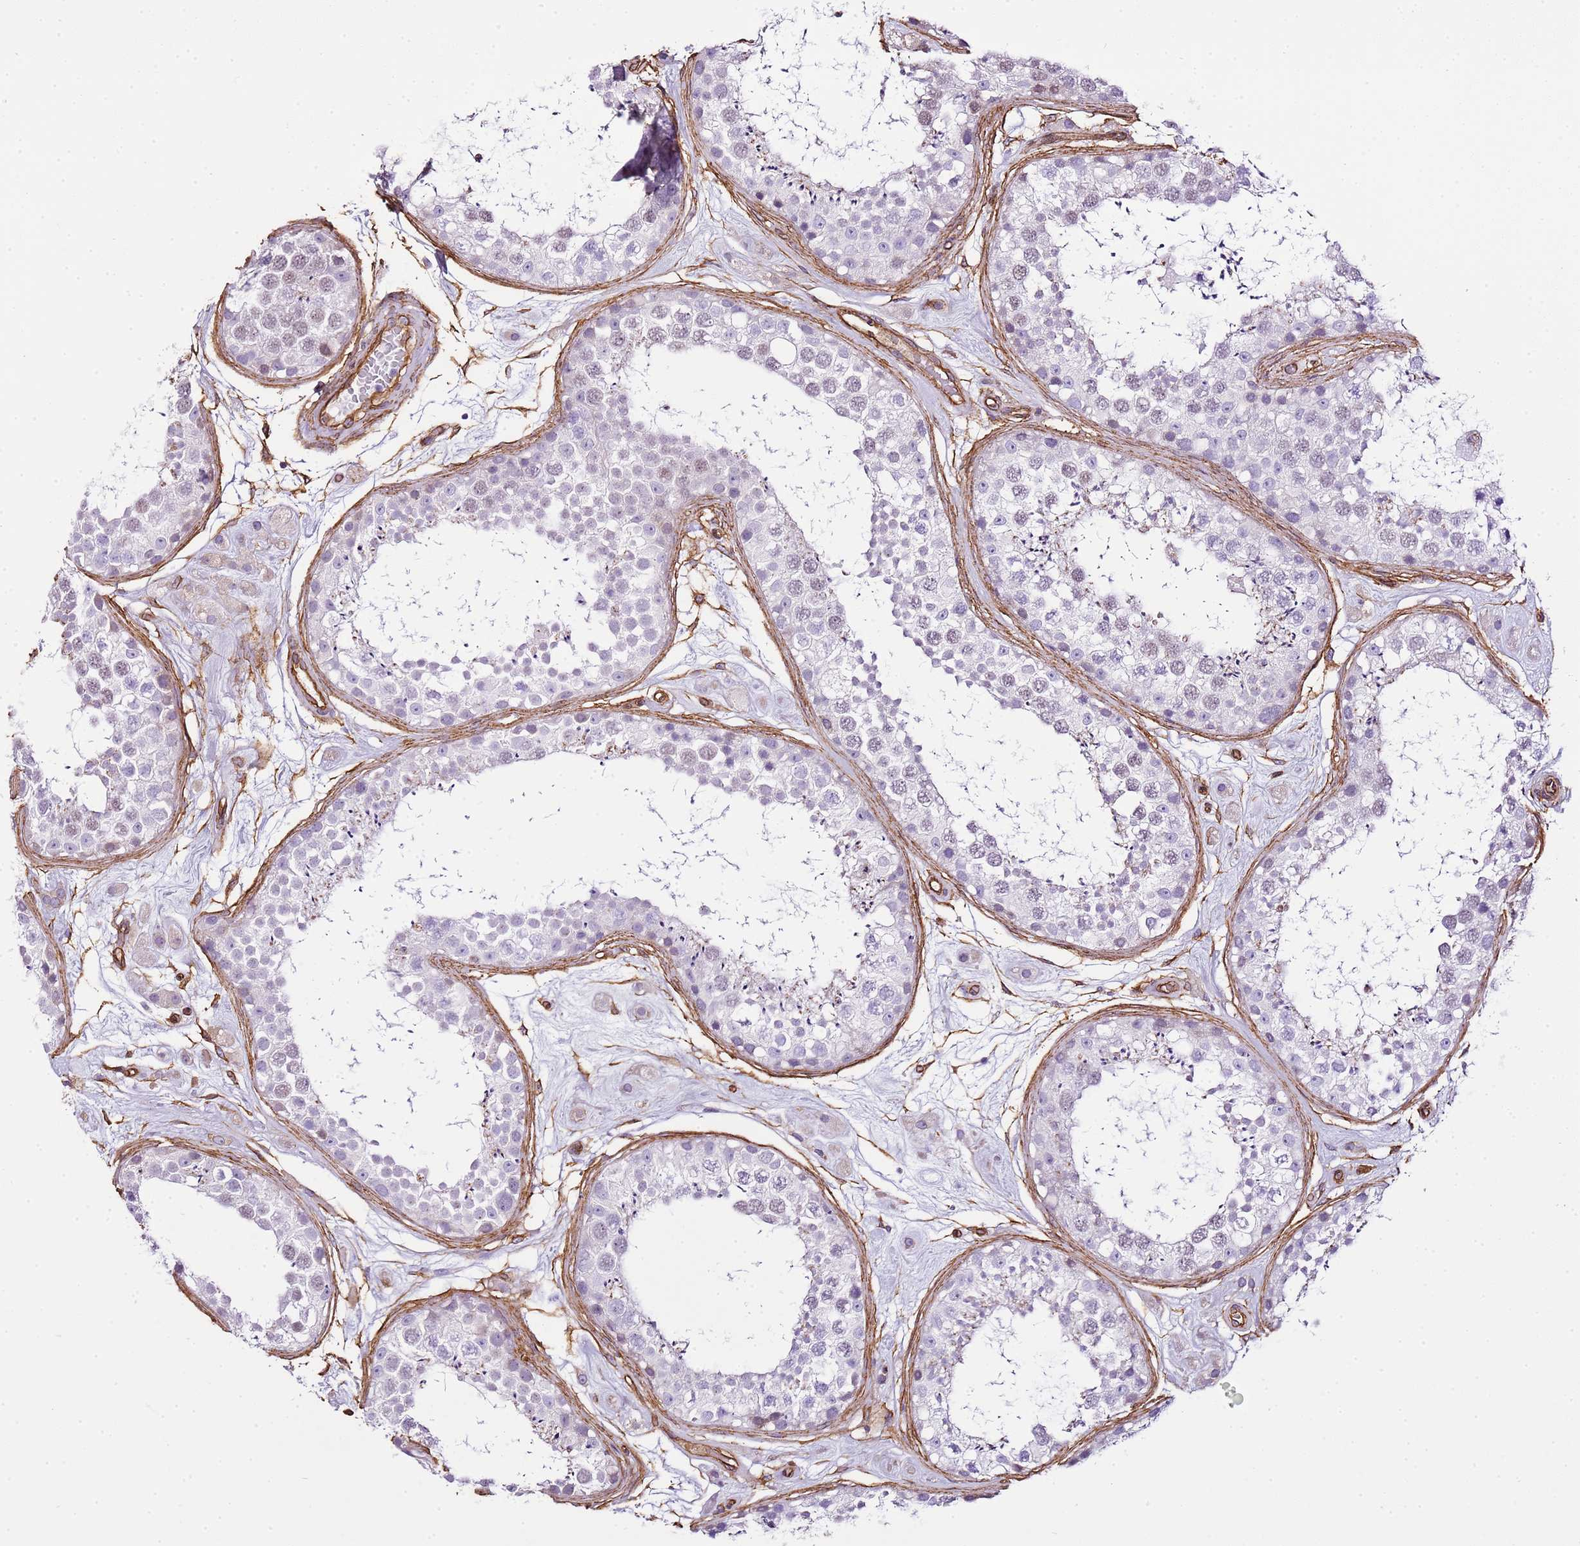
{"staining": {"intensity": "negative", "quantity": "none", "location": "none"}, "tissue": "testis", "cell_type": "Cells in seminiferous ducts", "image_type": "normal", "snomed": [{"axis": "morphology", "description": "Normal tissue, NOS"}, {"axis": "topography", "description": "Testis"}], "caption": "High power microscopy histopathology image of an IHC histopathology image of normal testis, revealing no significant positivity in cells in seminiferous ducts.", "gene": "CTDSPL", "patient": {"sex": "male", "age": 25}}